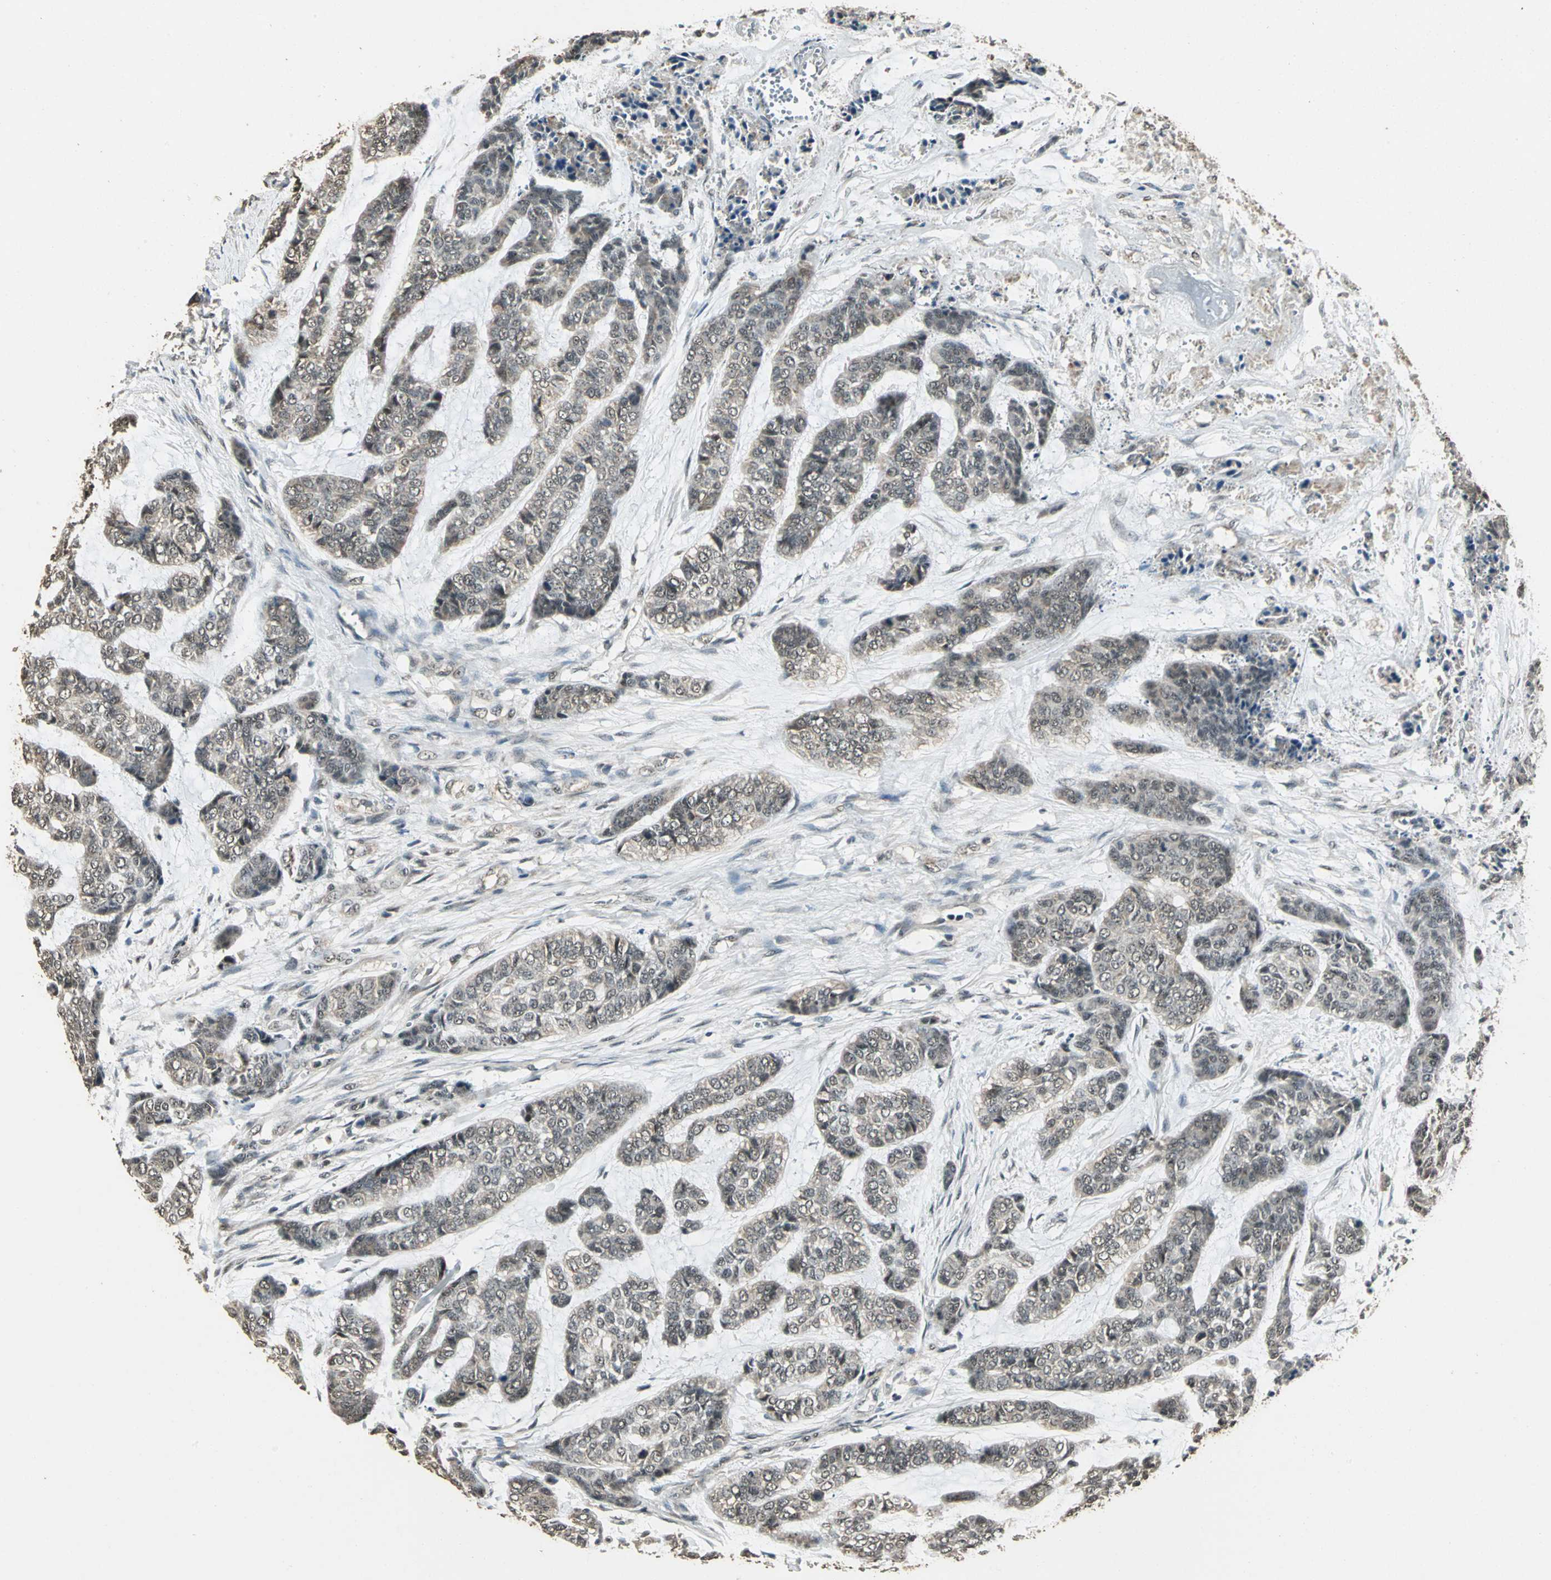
{"staining": {"intensity": "weak", "quantity": "25%-75%", "location": "cytoplasmic/membranous"}, "tissue": "skin cancer", "cell_type": "Tumor cells", "image_type": "cancer", "snomed": [{"axis": "morphology", "description": "Basal cell carcinoma"}, {"axis": "topography", "description": "Skin"}], "caption": "Skin cancer (basal cell carcinoma) tissue exhibits weak cytoplasmic/membranous staining in about 25%-75% of tumor cells", "gene": "UCHL5", "patient": {"sex": "female", "age": 64}}